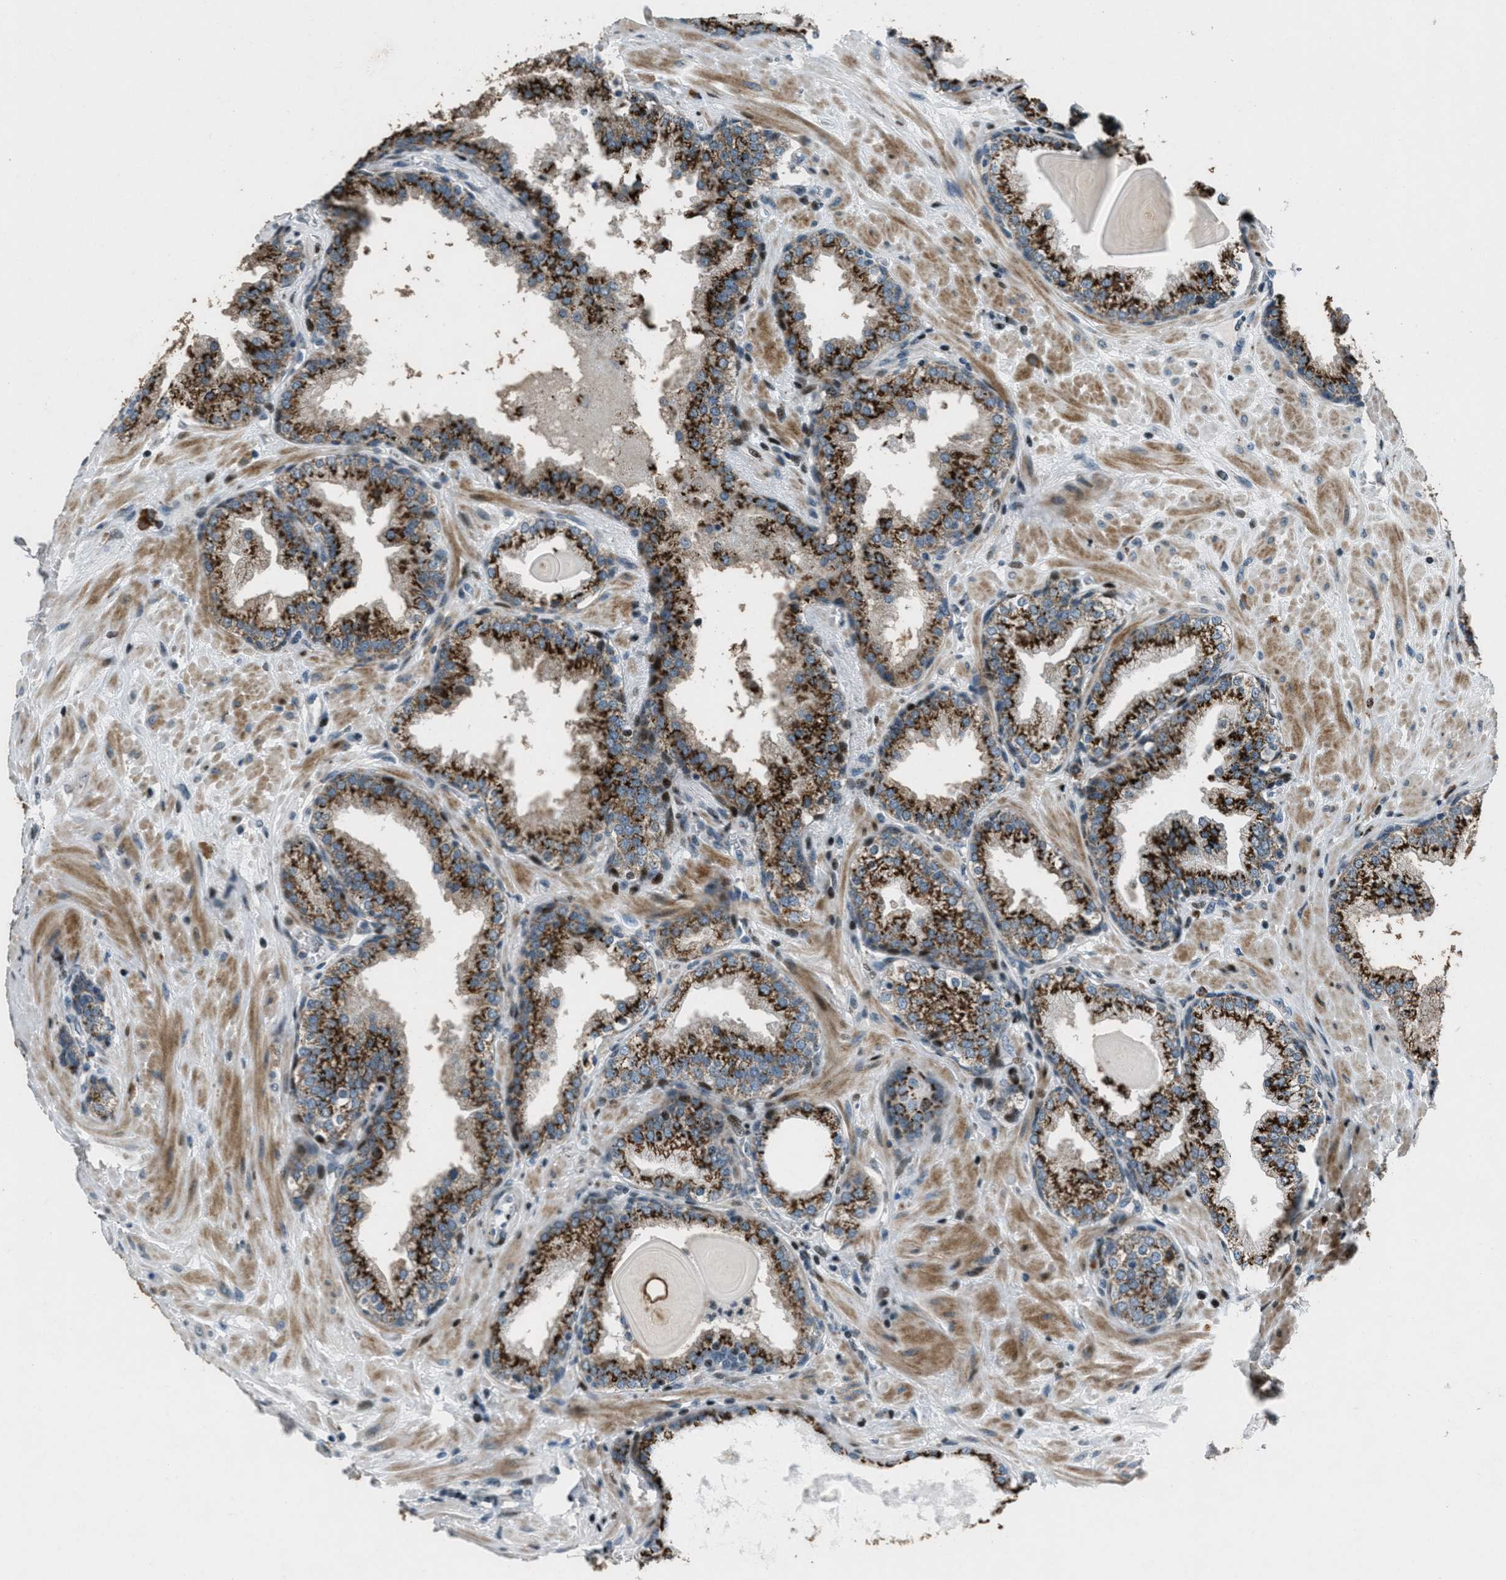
{"staining": {"intensity": "strong", "quantity": ">75%", "location": "cytoplasmic/membranous"}, "tissue": "prostate", "cell_type": "Glandular cells", "image_type": "normal", "snomed": [{"axis": "morphology", "description": "Normal tissue, NOS"}, {"axis": "topography", "description": "Prostate"}], "caption": "Immunohistochemistry (IHC) (DAB) staining of normal prostate displays strong cytoplasmic/membranous protein expression in approximately >75% of glandular cells. (DAB IHC with brightfield microscopy, high magnification).", "gene": "GPC6", "patient": {"sex": "male", "age": 51}}